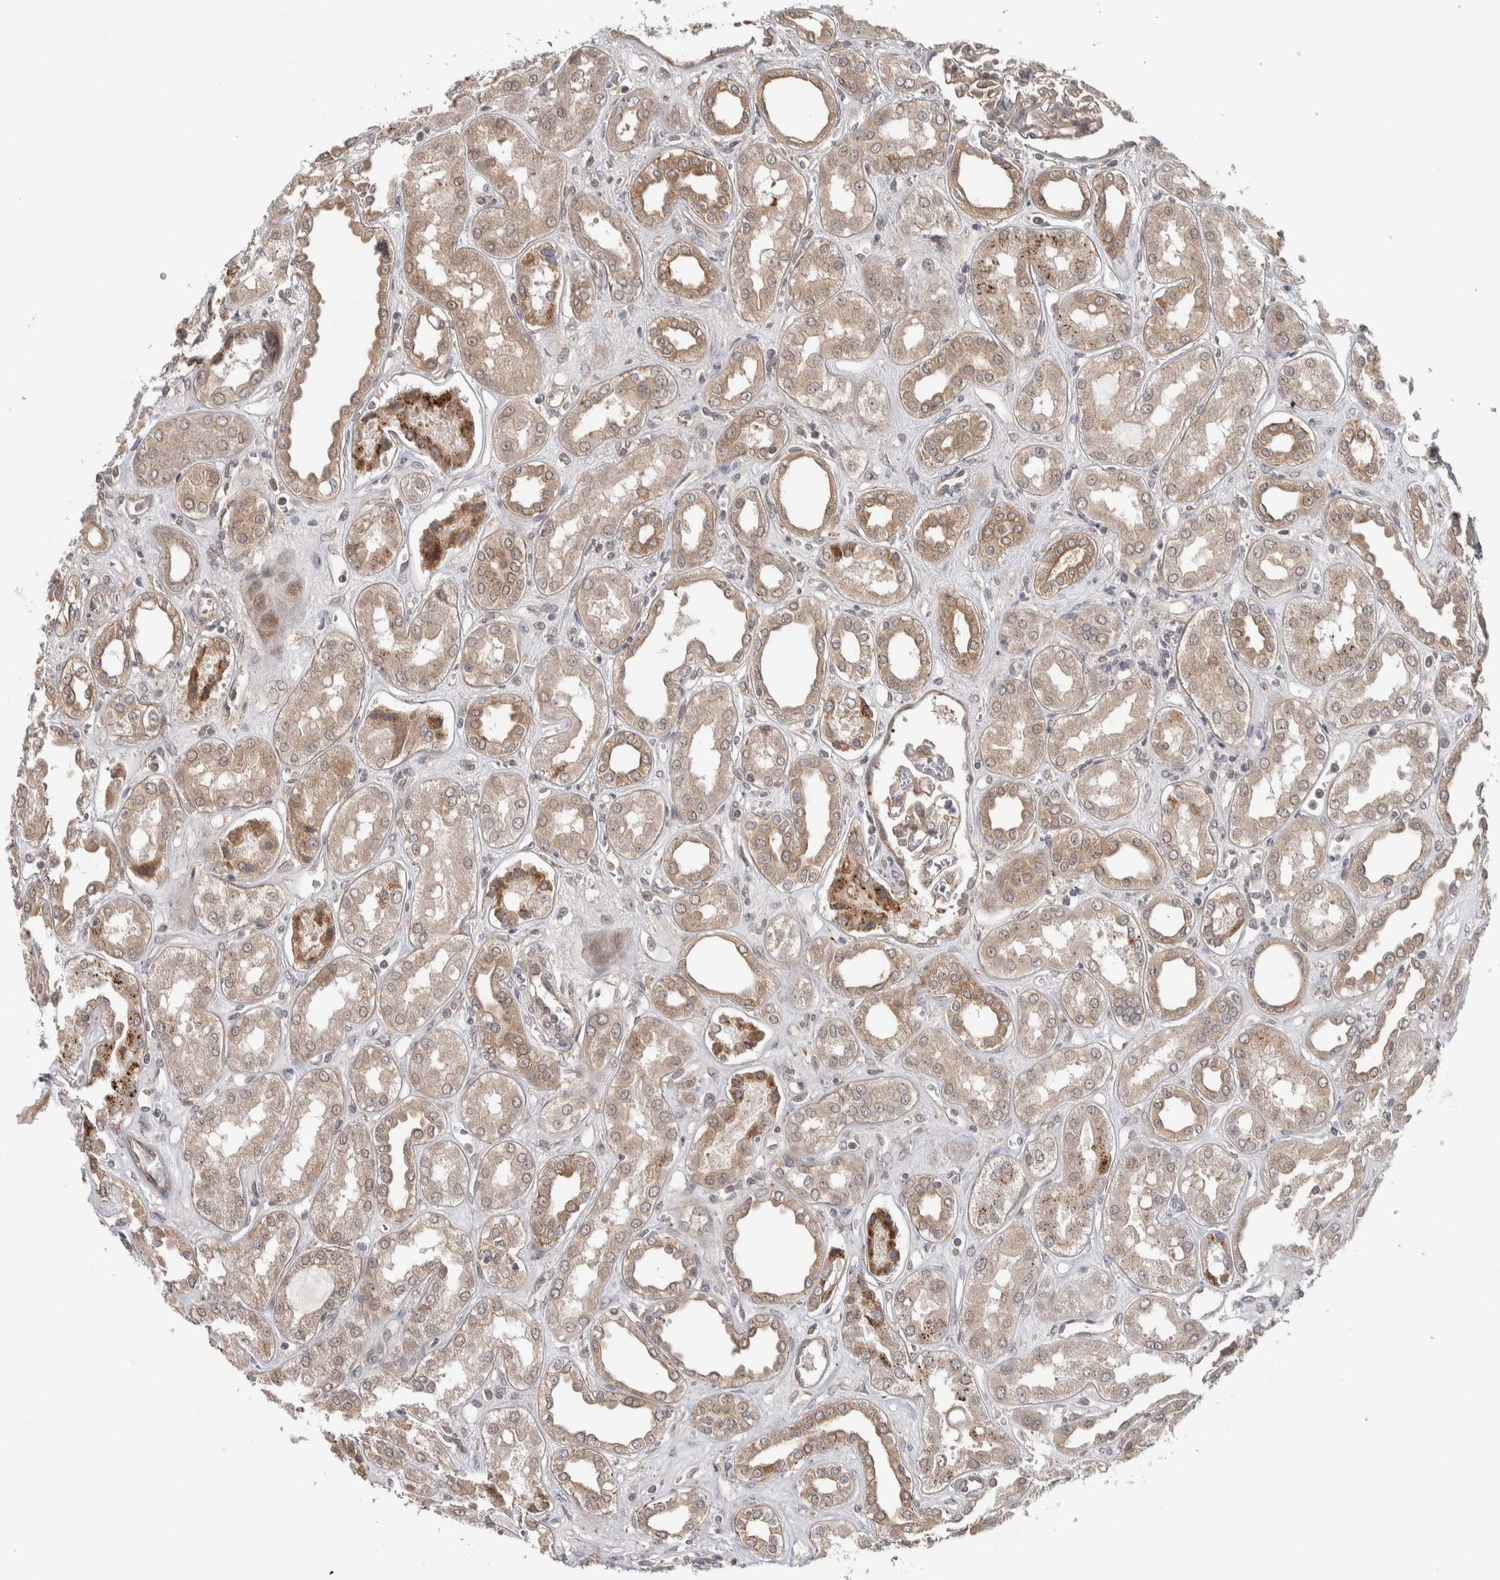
{"staining": {"intensity": "moderate", "quantity": "<25%", "location": "cytoplasmic/membranous,nuclear"}, "tissue": "kidney", "cell_type": "Cells in glomeruli", "image_type": "normal", "snomed": [{"axis": "morphology", "description": "Normal tissue, NOS"}, {"axis": "topography", "description": "Kidney"}], "caption": "Moderate cytoplasmic/membranous,nuclear positivity for a protein is identified in approximately <25% of cells in glomeruli of normal kidney using immunohistochemistry.", "gene": "TBC1D31", "patient": {"sex": "male", "age": 59}}